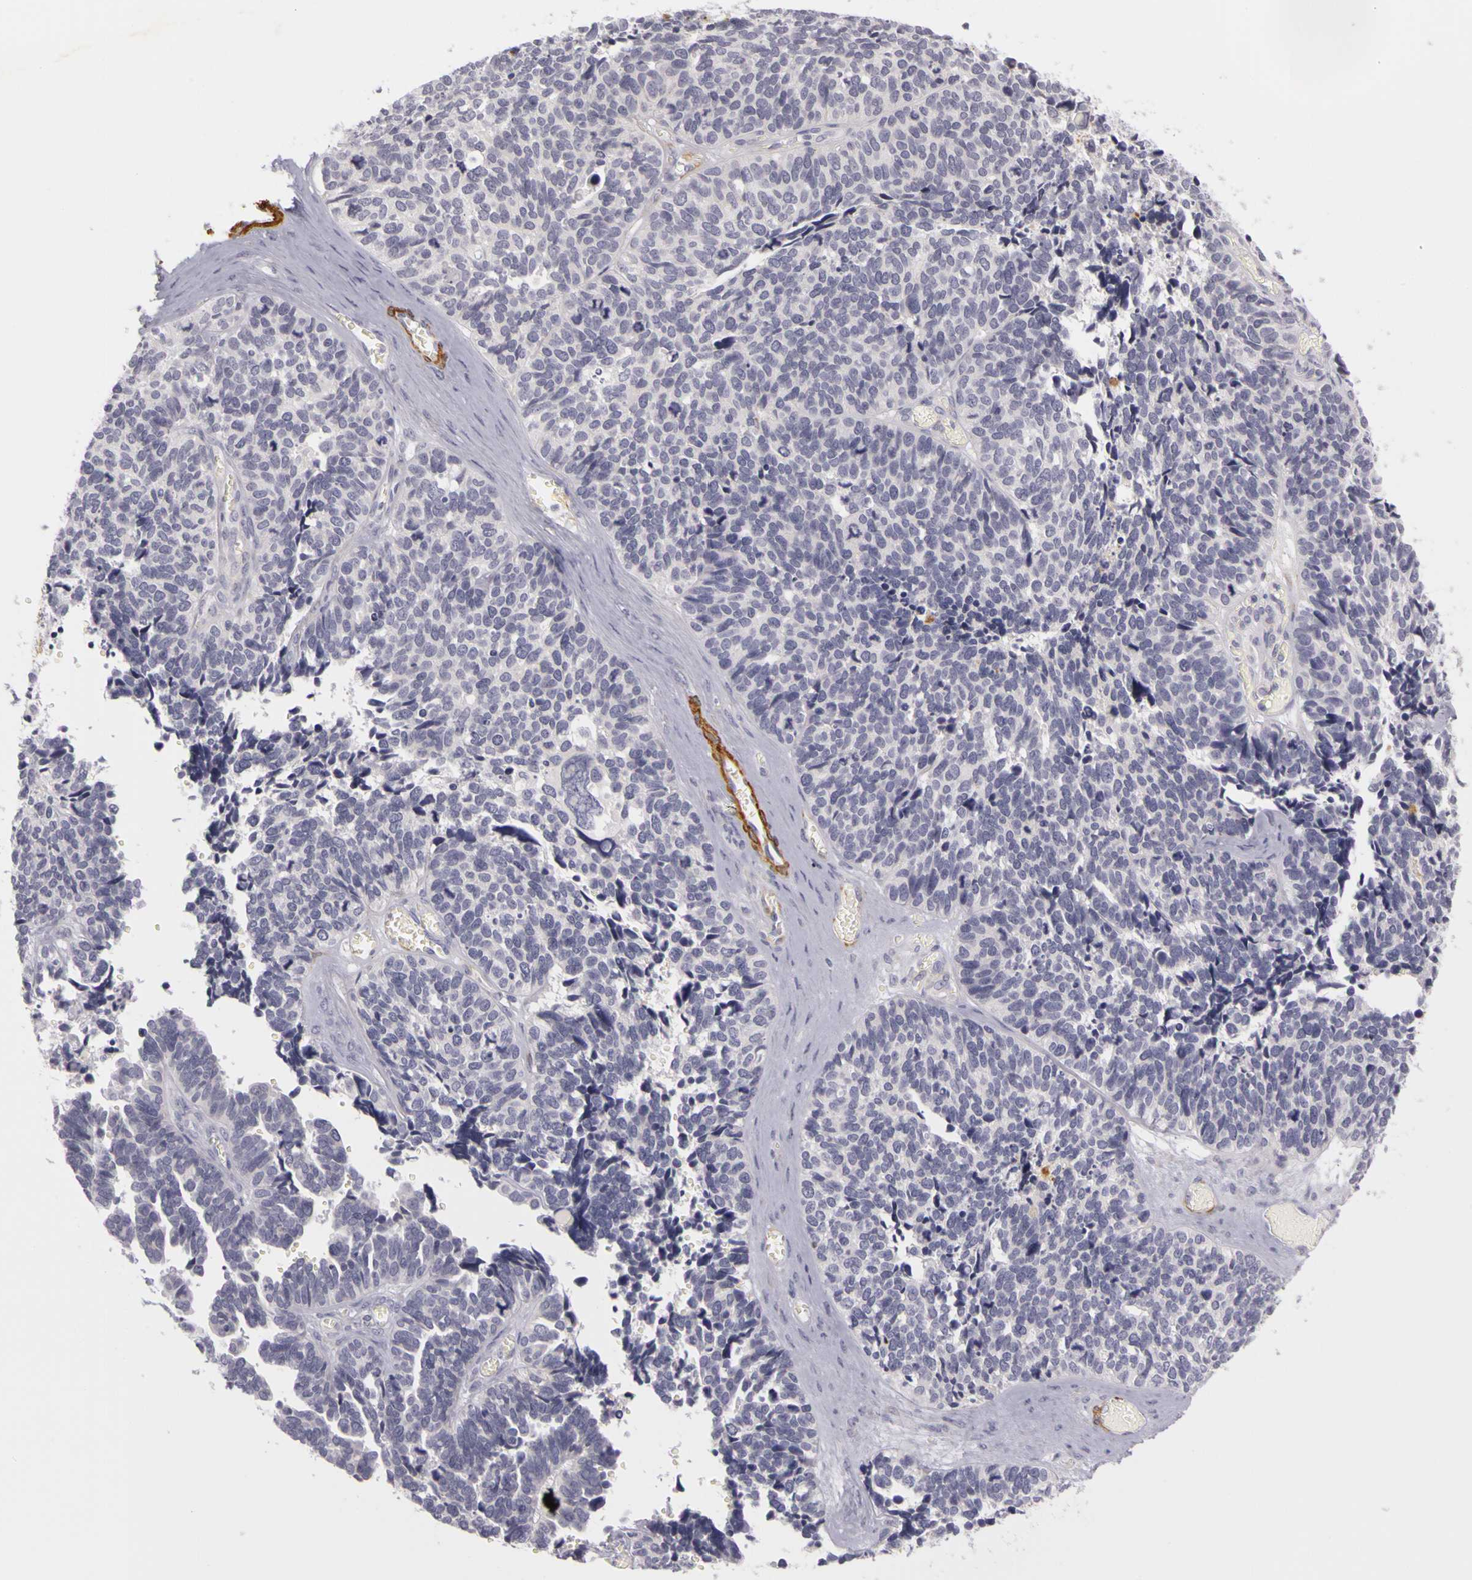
{"staining": {"intensity": "negative", "quantity": "none", "location": "none"}, "tissue": "ovarian cancer", "cell_type": "Tumor cells", "image_type": "cancer", "snomed": [{"axis": "morphology", "description": "Cystadenocarcinoma, serous, NOS"}, {"axis": "topography", "description": "Ovary"}], "caption": "A high-resolution histopathology image shows IHC staining of ovarian cancer, which demonstrates no significant staining in tumor cells. (DAB (3,3'-diaminobenzidine) immunohistochemistry, high magnification).", "gene": "CNTN2", "patient": {"sex": "female", "age": 77}}